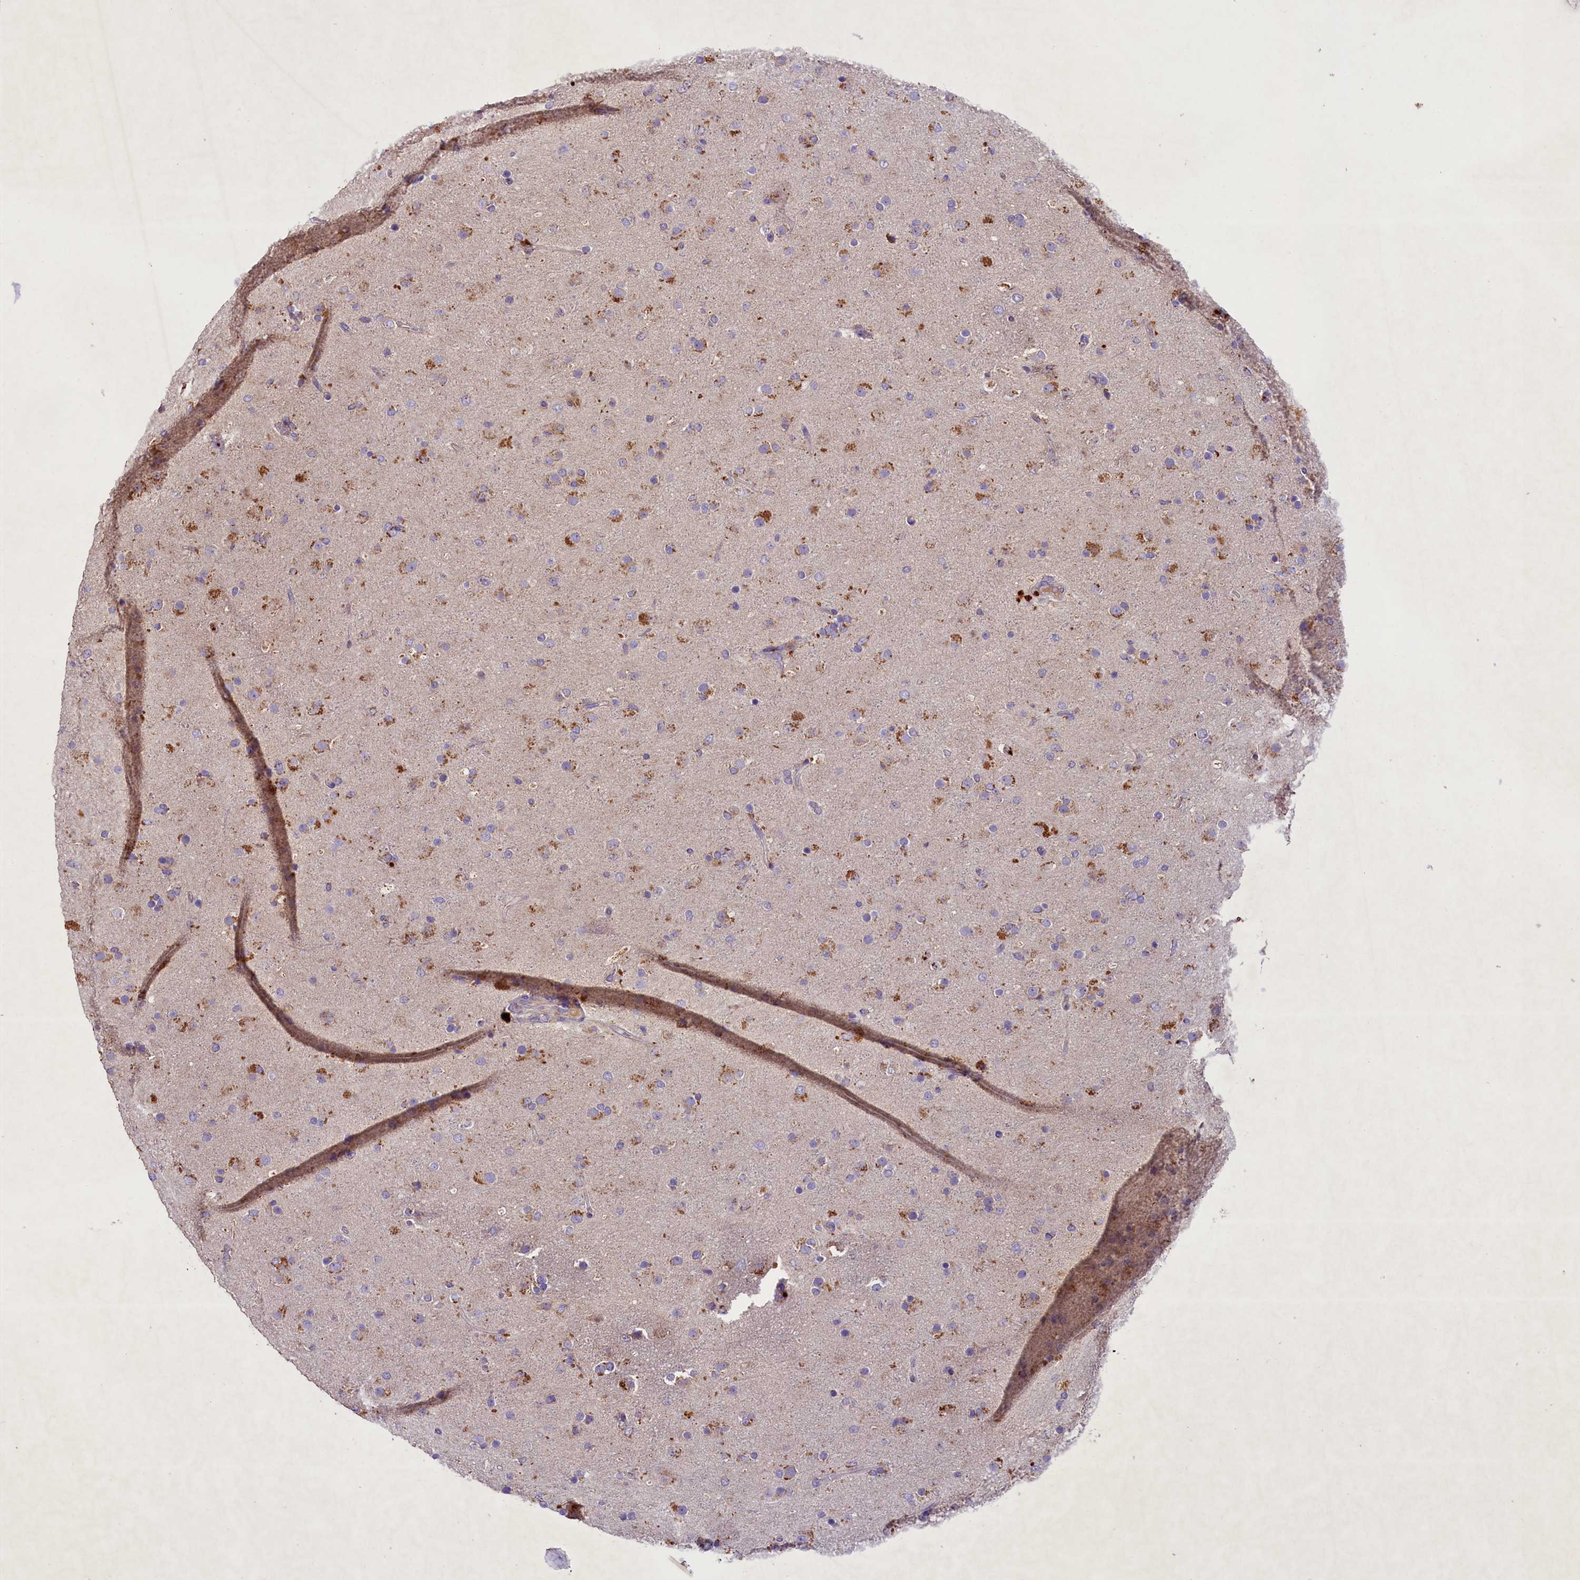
{"staining": {"intensity": "moderate", "quantity": "<25%", "location": "cytoplasmic/membranous"}, "tissue": "glioma", "cell_type": "Tumor cells", "image_type": "cancer", "snomed": [{"axis": "morphology", "description": "Glioma, malignant, Low grade"}, {"axis": "topography", "description": "Brain"}], "caption": "IHC (DAB) staining of malignant glioma (low-grade) demonstrates moderate cytoplasmic/membranous protein positivity in approximately <25% of tumor cells. (DAB (3,3'-diaminobenzidine) IHC with brightfield microscopy, high magnification).", "gene": "PMPCB", "patient": {"sex": "male", "age": 65}}